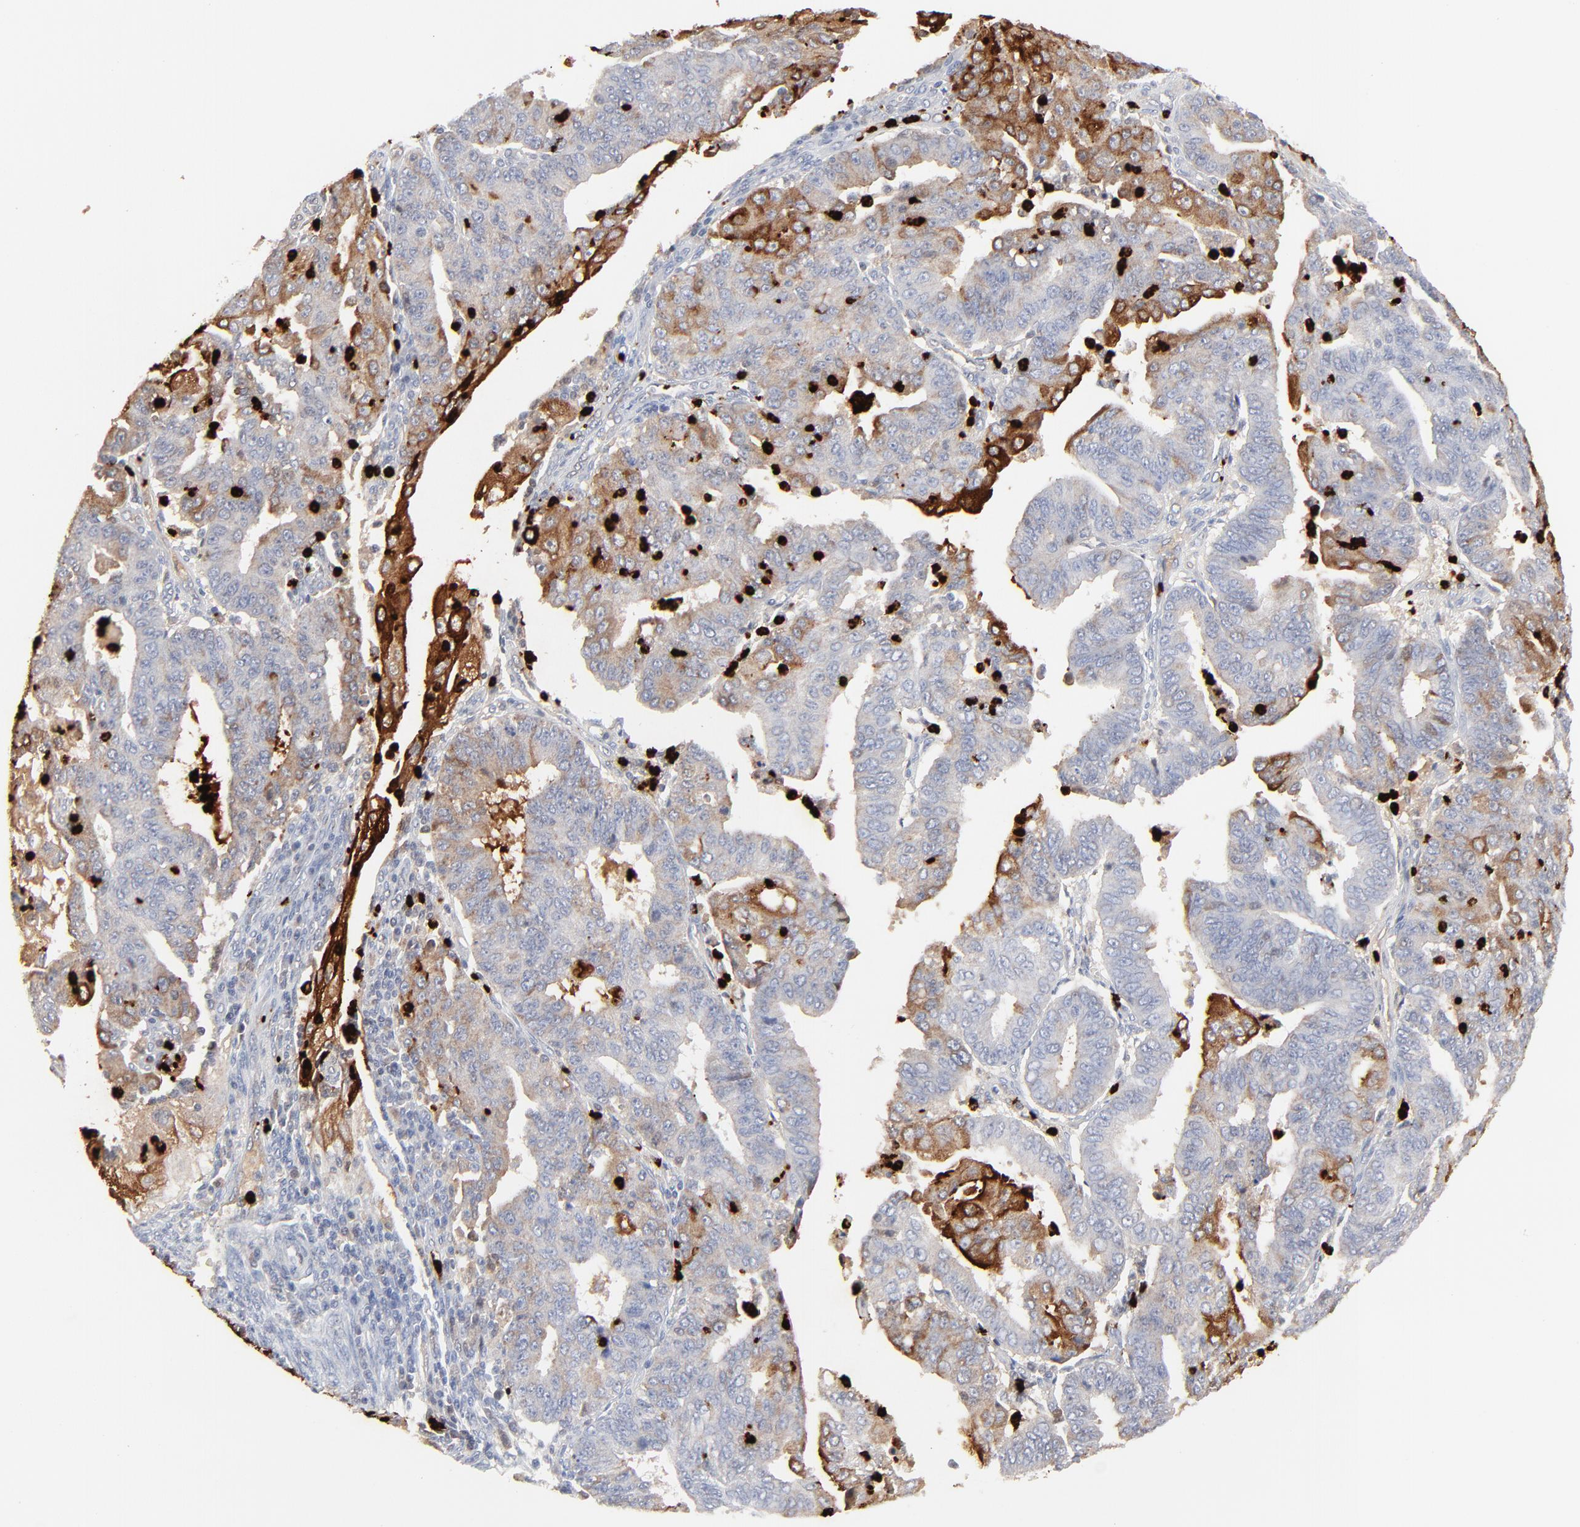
{"staining": {"intensity": "strong", "quantity": "25%-75%", "location": "cytoplasmic/membranous"}, "tissue": "endometrial cancer", "cell_type": "Tumor cells", "image_type": "cancer", "snomed": [{"axis": "morphology", "description": "Adenocarcinoma, NOS"}, {"axis": "topography", "description": "Endometrium"}], "caption": "A histopathology image showing strong cytoplasmic/membranous staining in approximately 25%-75% of tumor cells in adenocarcinoma (endometrial), as visualized by brown immunohistochemical staining.", "gene": "LCN2", "patient": {"sex": "female", "age": 56}}